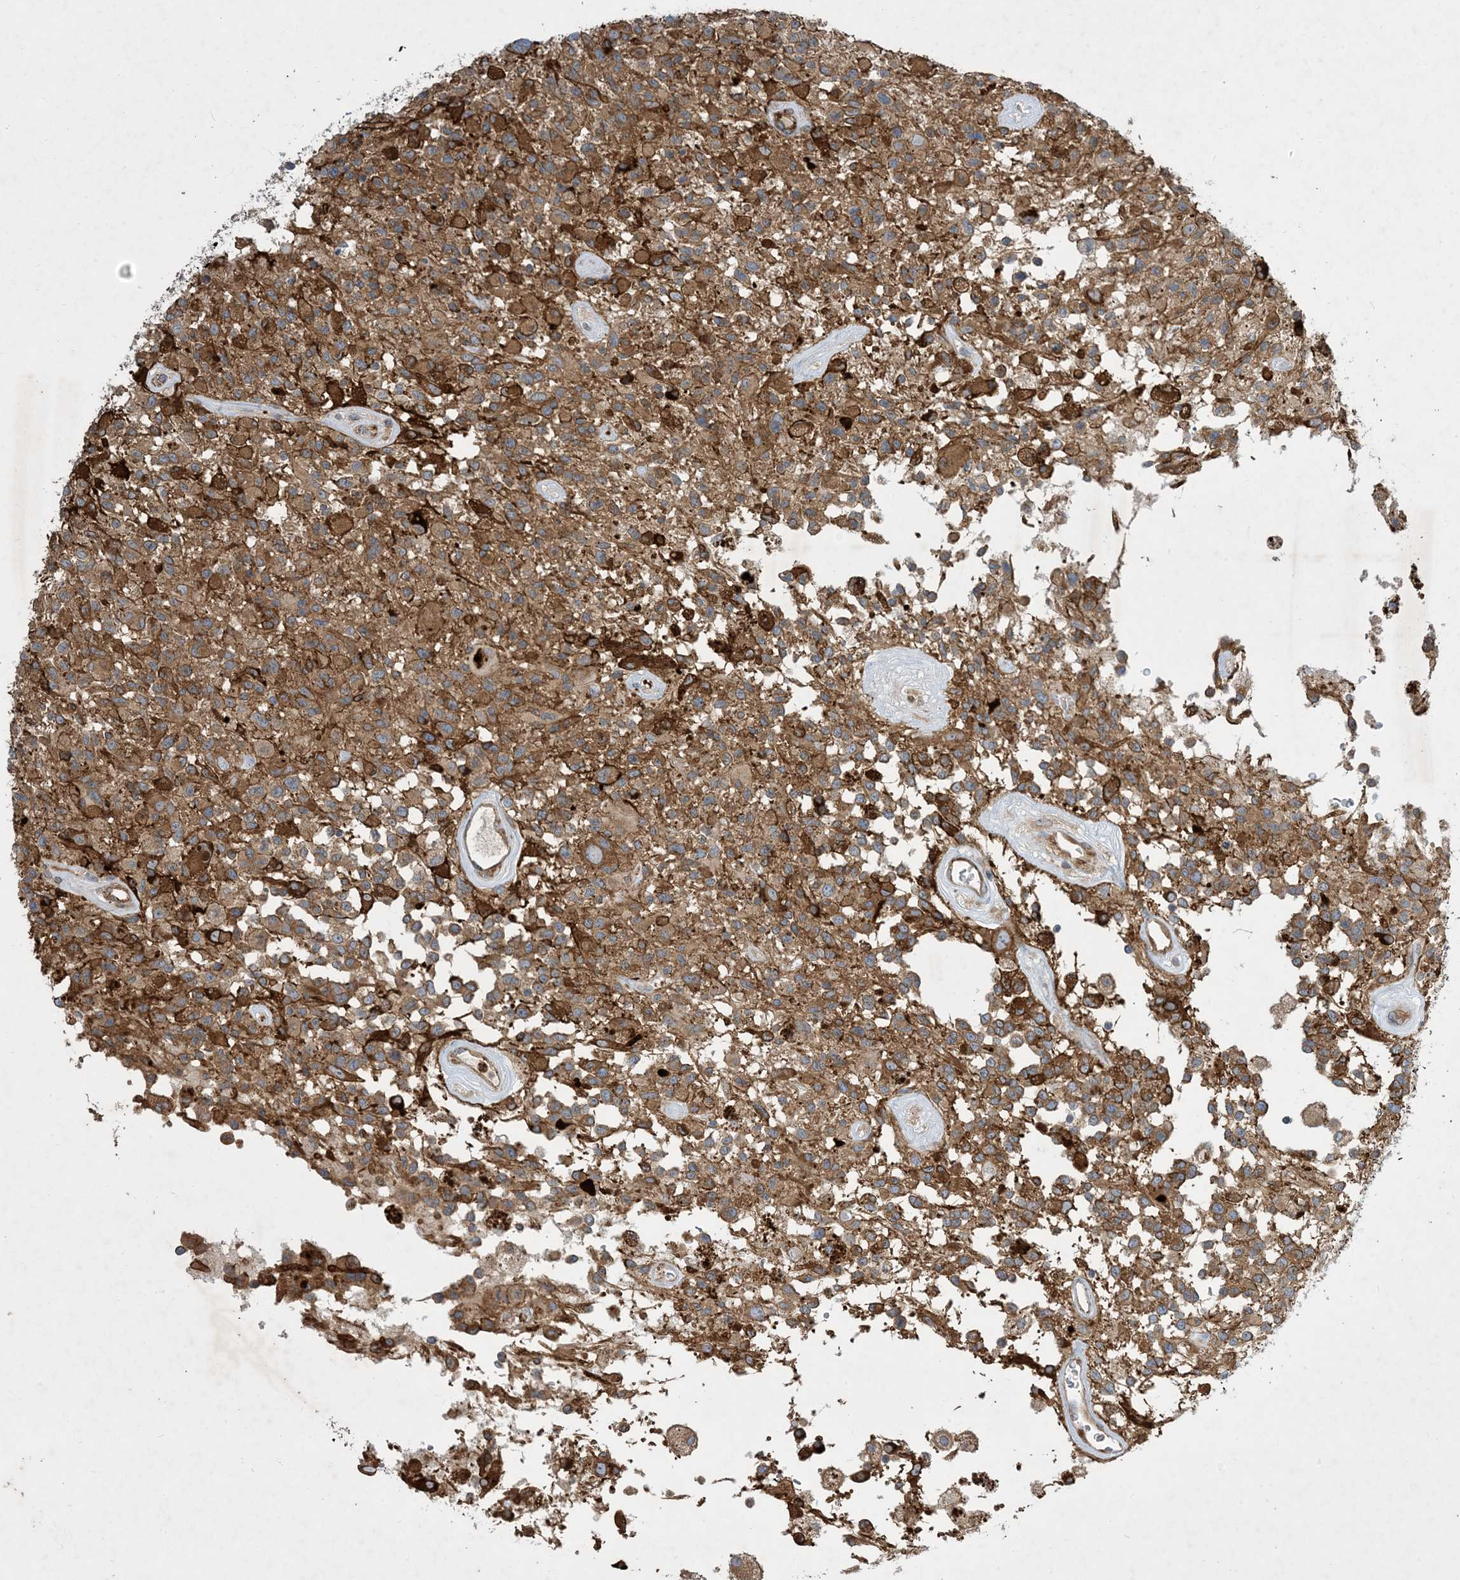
{"staining": {"intensity": "moderate", "quantity": ">75%", "location": "cytoplasmic/membranous"}, "tissue": "glioma", "cell_type": "Tumor cells", "image_type": "cancer", "snomed": [{"axis": "morphology", "description": "Glioma, malignant, High grade"}, {"axis": "morphology", "description": "Glioblastoma, NOS"}, {"axis": "topography", "description": "Brain"}], "caption": "There is medium levels of moderate cytoplasmic/membranous expression in tumor cells of malignant high-grade glioma, as demonstrated by immunohistochemical staining (brown color).", "gene": "OTOP1", "patient": {"sex": "male", "age": 60}}